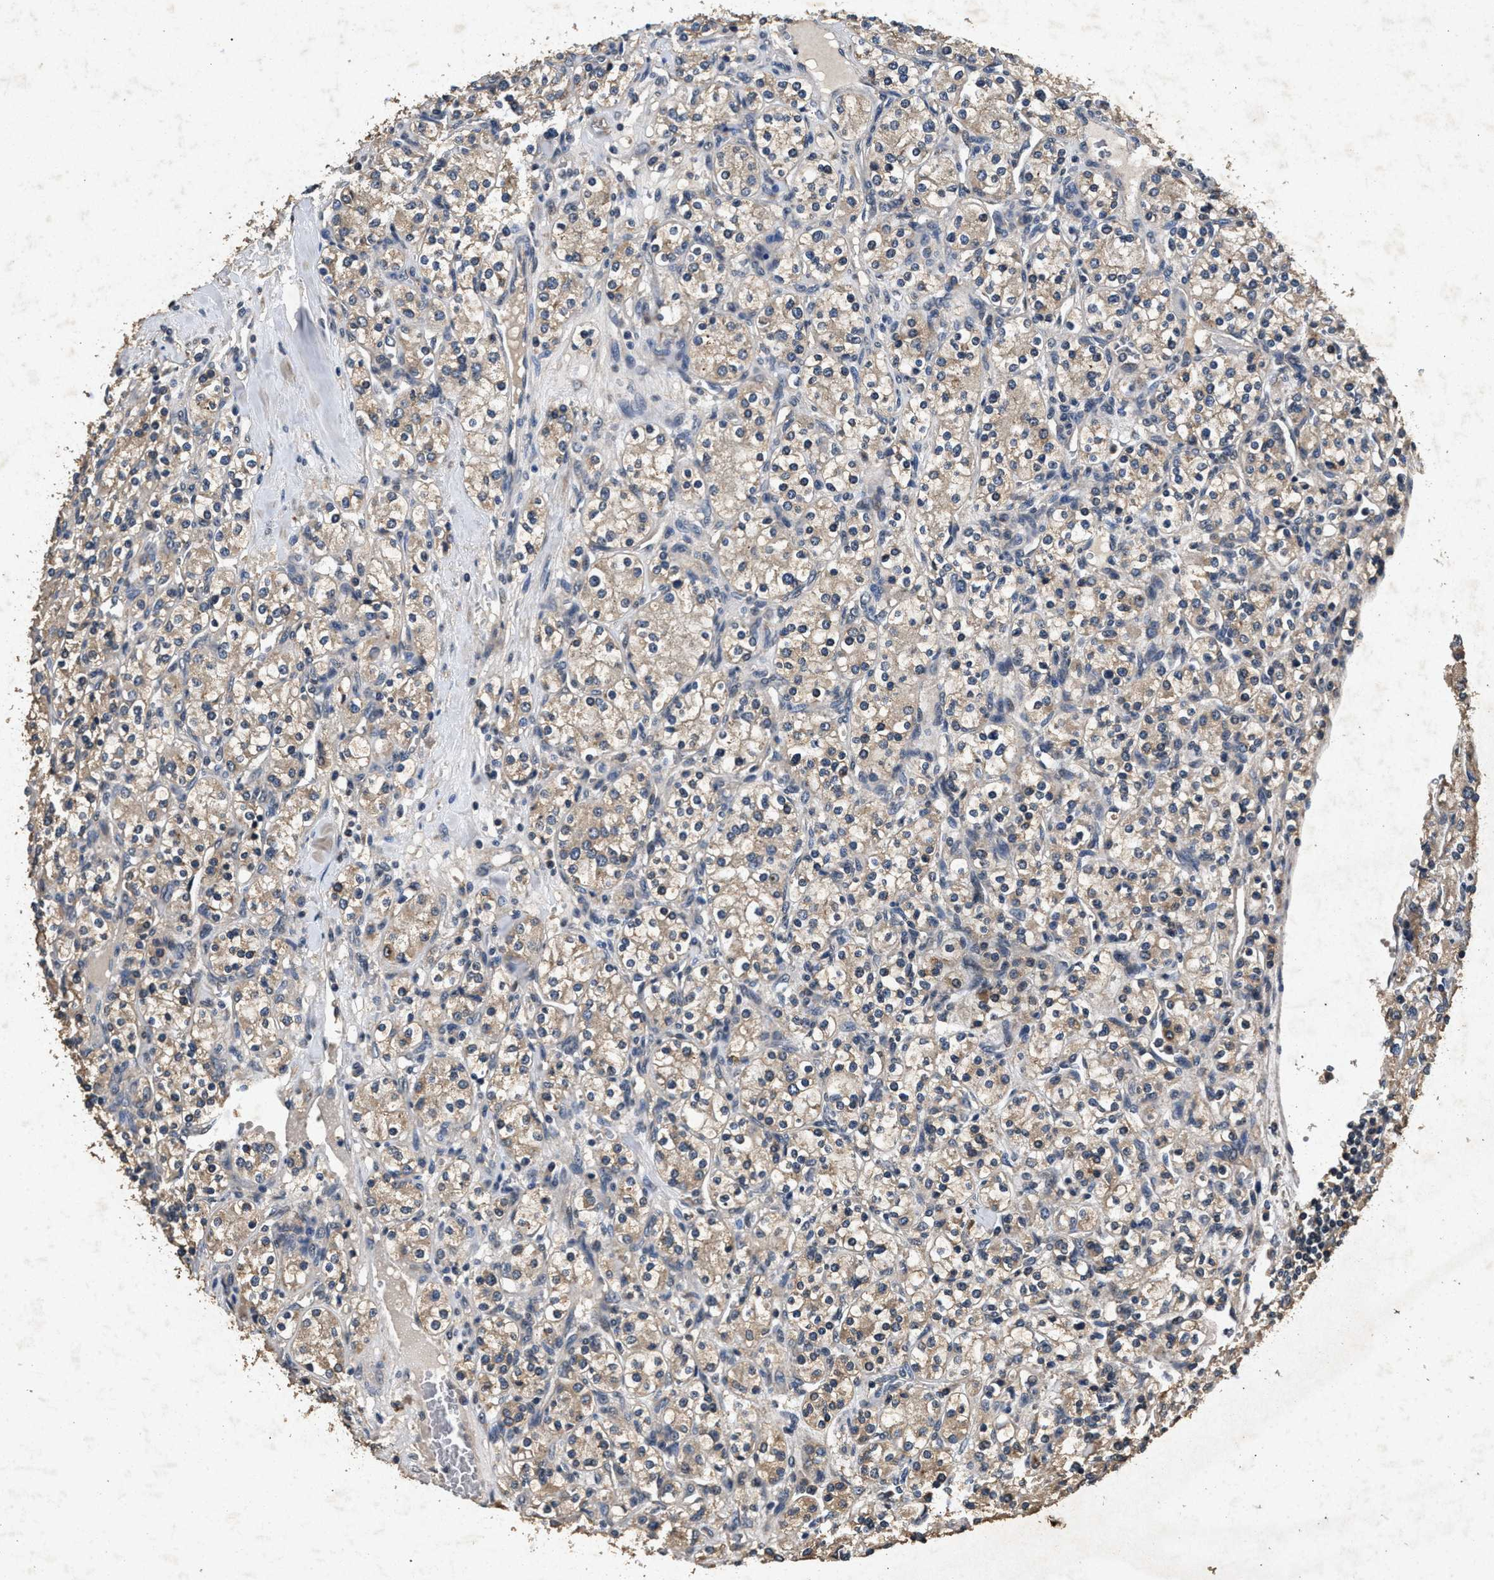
{"staining": {"intensity": "weak", "quantity": ">75%", "location": "cytoplasmic/membranous"}, "tissue": "renal cancer", "cell_type": "Tumor cells", "image_type": "cancer", "snomed": [{"axis": "morphology", "description": "Adenocarcinoma, NOS"}, {"axis": "topography", "description": "Kidney"}], "caption": "Tumor cells demonstrate low levels of weak cytoplasmic/membranous positivity in approximately >75% of cells in human renal adenocarcinoma. The staining was performed using DAB to visualize the protein expression in brown, while the nuclei were stained in blue with hematoxylin (Magnification: 20x).", "gene": "PPP1CC", "patient": {"sex": "male", "age": 77}}